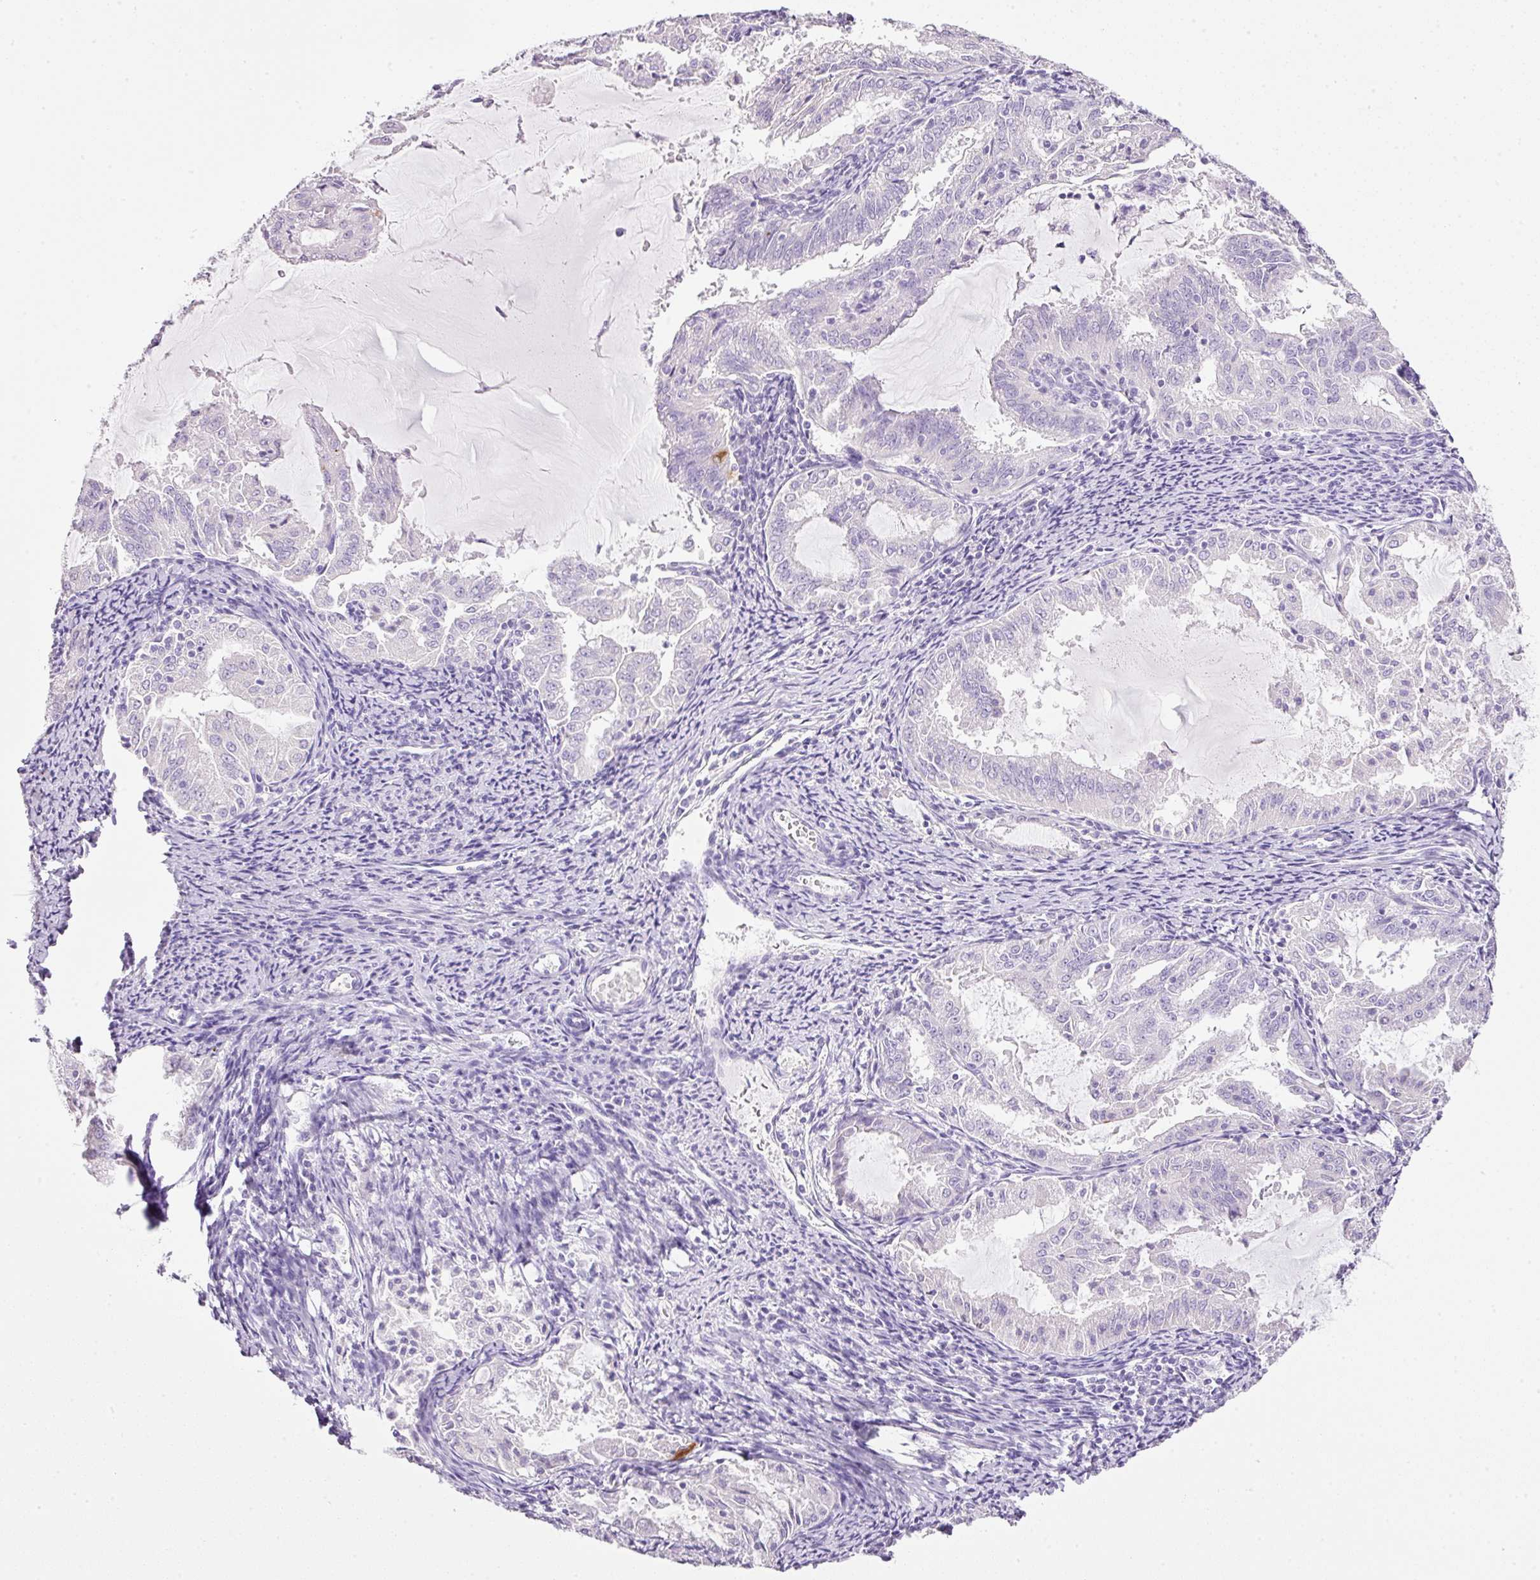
{"staining": {"intensity": "negative", "quantity": "none", "location": "none"}, "tissue": "endometrial cancer", "cell_type": "Tumor cells", "image_type": "cancer", "snomed": [{"axis": "morphology", "description": "Adenocarcinoma, NOS"}, {"axis": "topography", "description": "Endometrium"}], "caption": "This is an immunohistochemistry histopathology image of endometrial cancer. There is no positivity in tumor cells.", "gene": "BSND", "patient": {"sex": "female", "age": 70}}